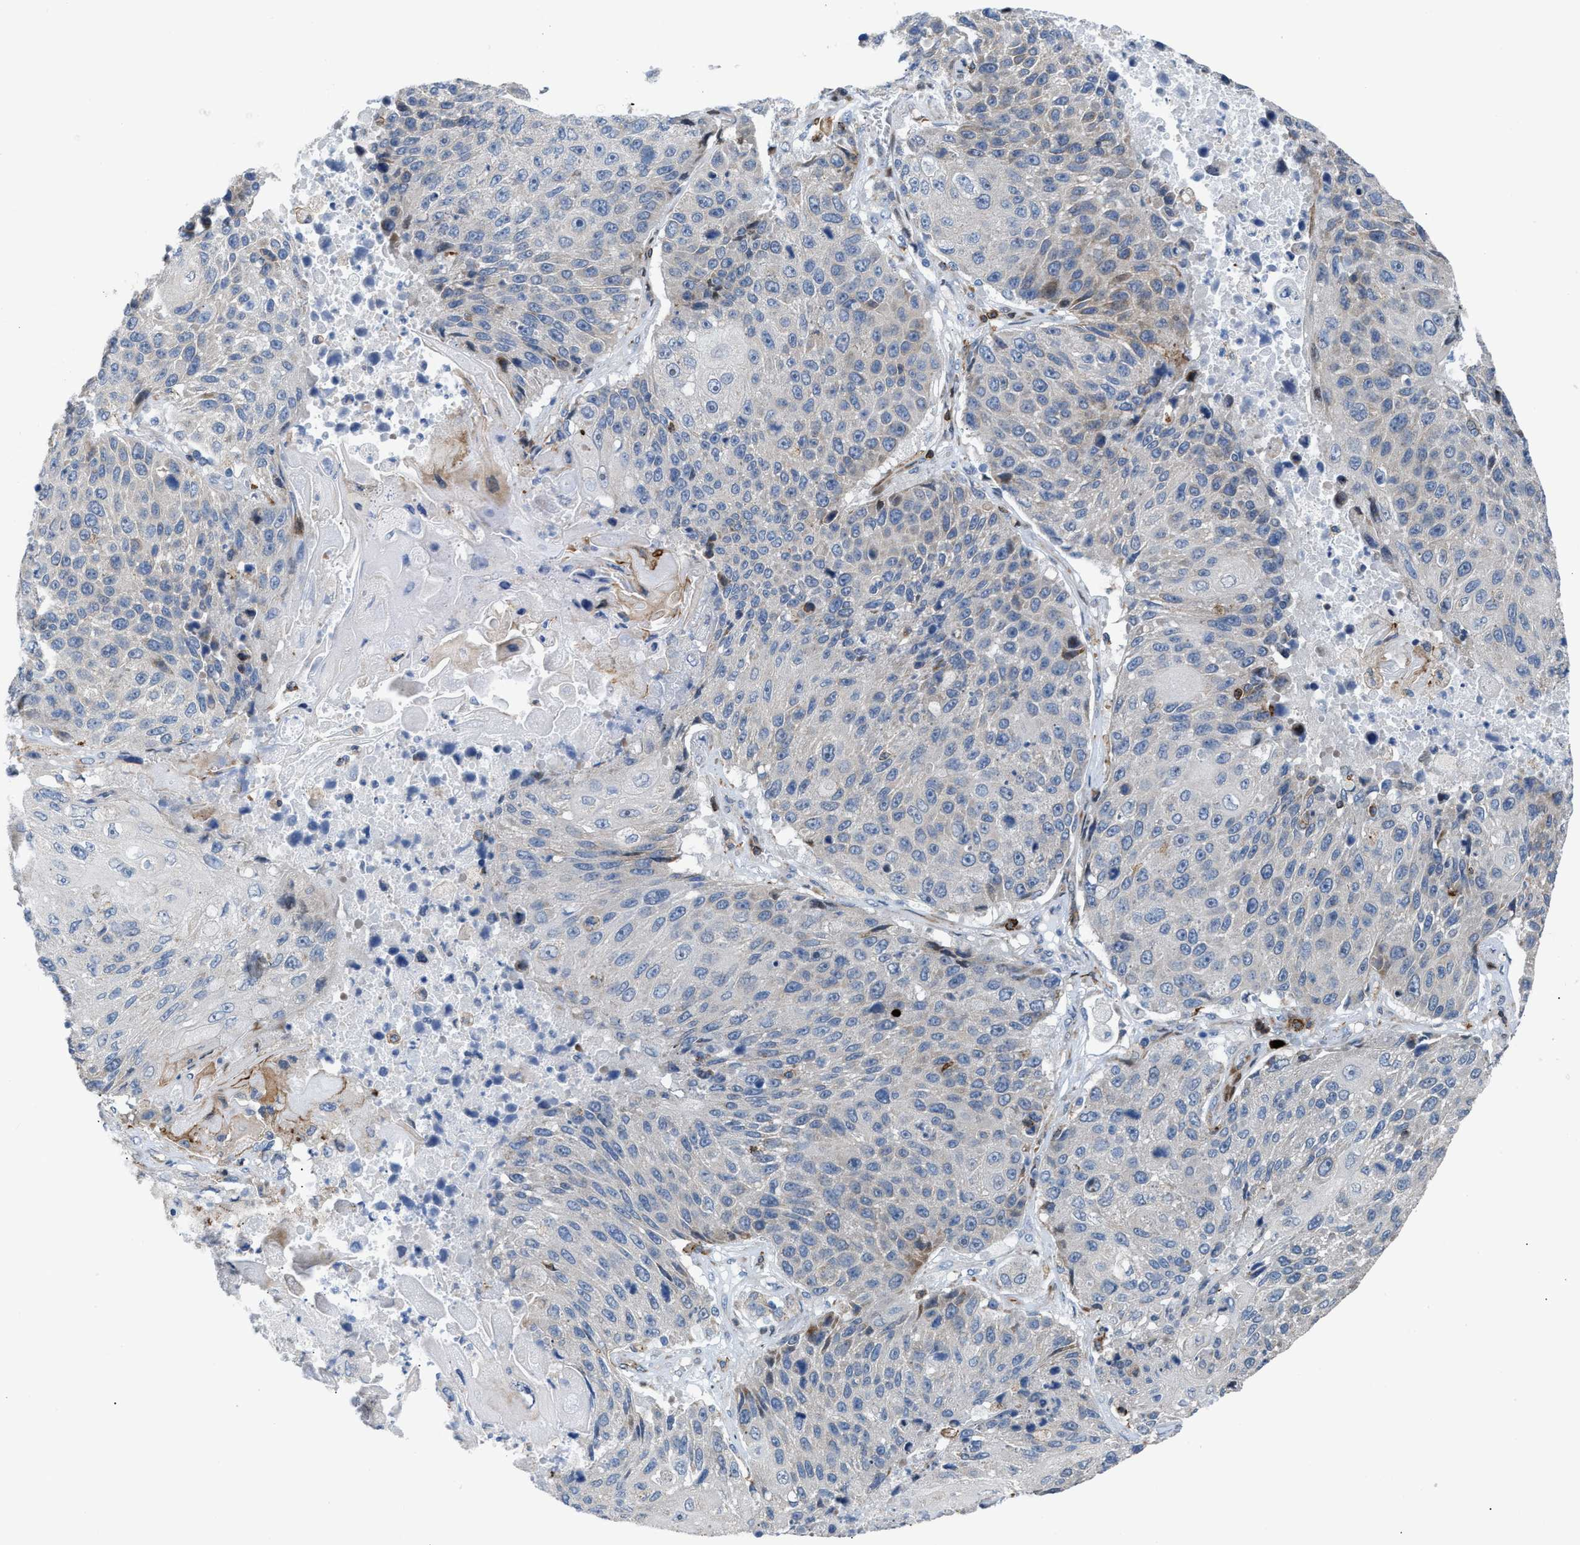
{"staining": {"intensity": "negative", "quantity": "none", "location": "none"}, "tissue": "lung cancer", "cell_type": "Tumor cells", "image_type": "cancer", "snomed": [{"axis": "morphology", "description": "Squamous cell carcinoma, NOS"}, {"axis": "topography", "description": "Lung"}], "caption": "Immunohistochemical staining of human lung squamous cell carcinoma demonstrates no significant positivity in tumor cells.", "gene": "ATP9A", "patient": {"sex": "male", "age": 61}}